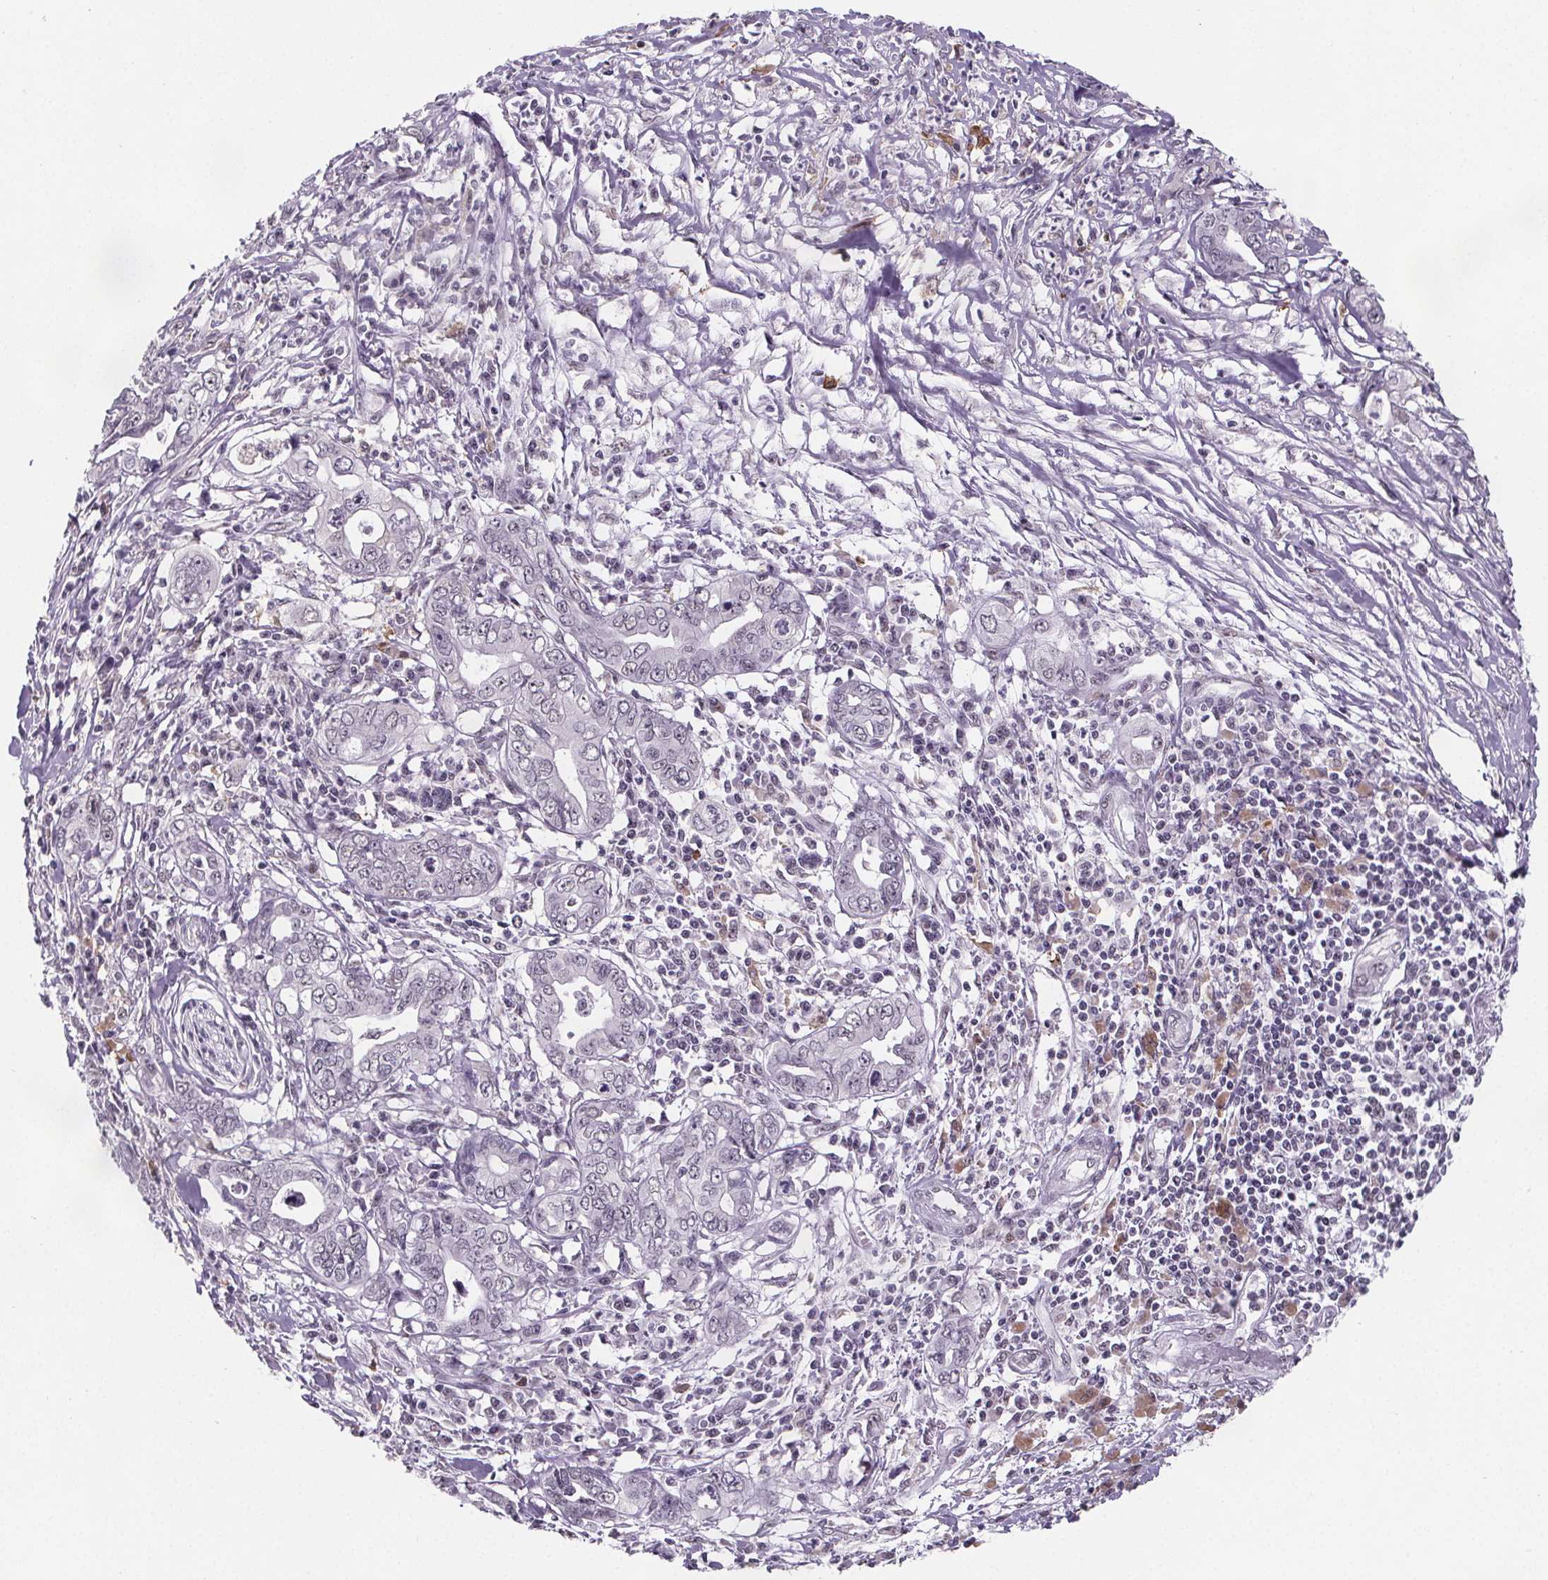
{"staining": {"intensity": "negative", "quantity": "none", "location": "none"}, "tissue": "pancreatic cancer", "cell_type": "Tumor cells", "image_type": "cancer", "snomed": [{"axis": "morphology", "description": "Adenocarcinoma, NOS"}, {"axis": "topography", "description": "Pancreas"}], "caption": "A high-resolution micrograph shows IHC staining of adenocarcinoma (pancreatic), which displays no significant staining in tumor cells.", "gene": "ZNF572", "patient": {"sex": "male", "age": 68}}